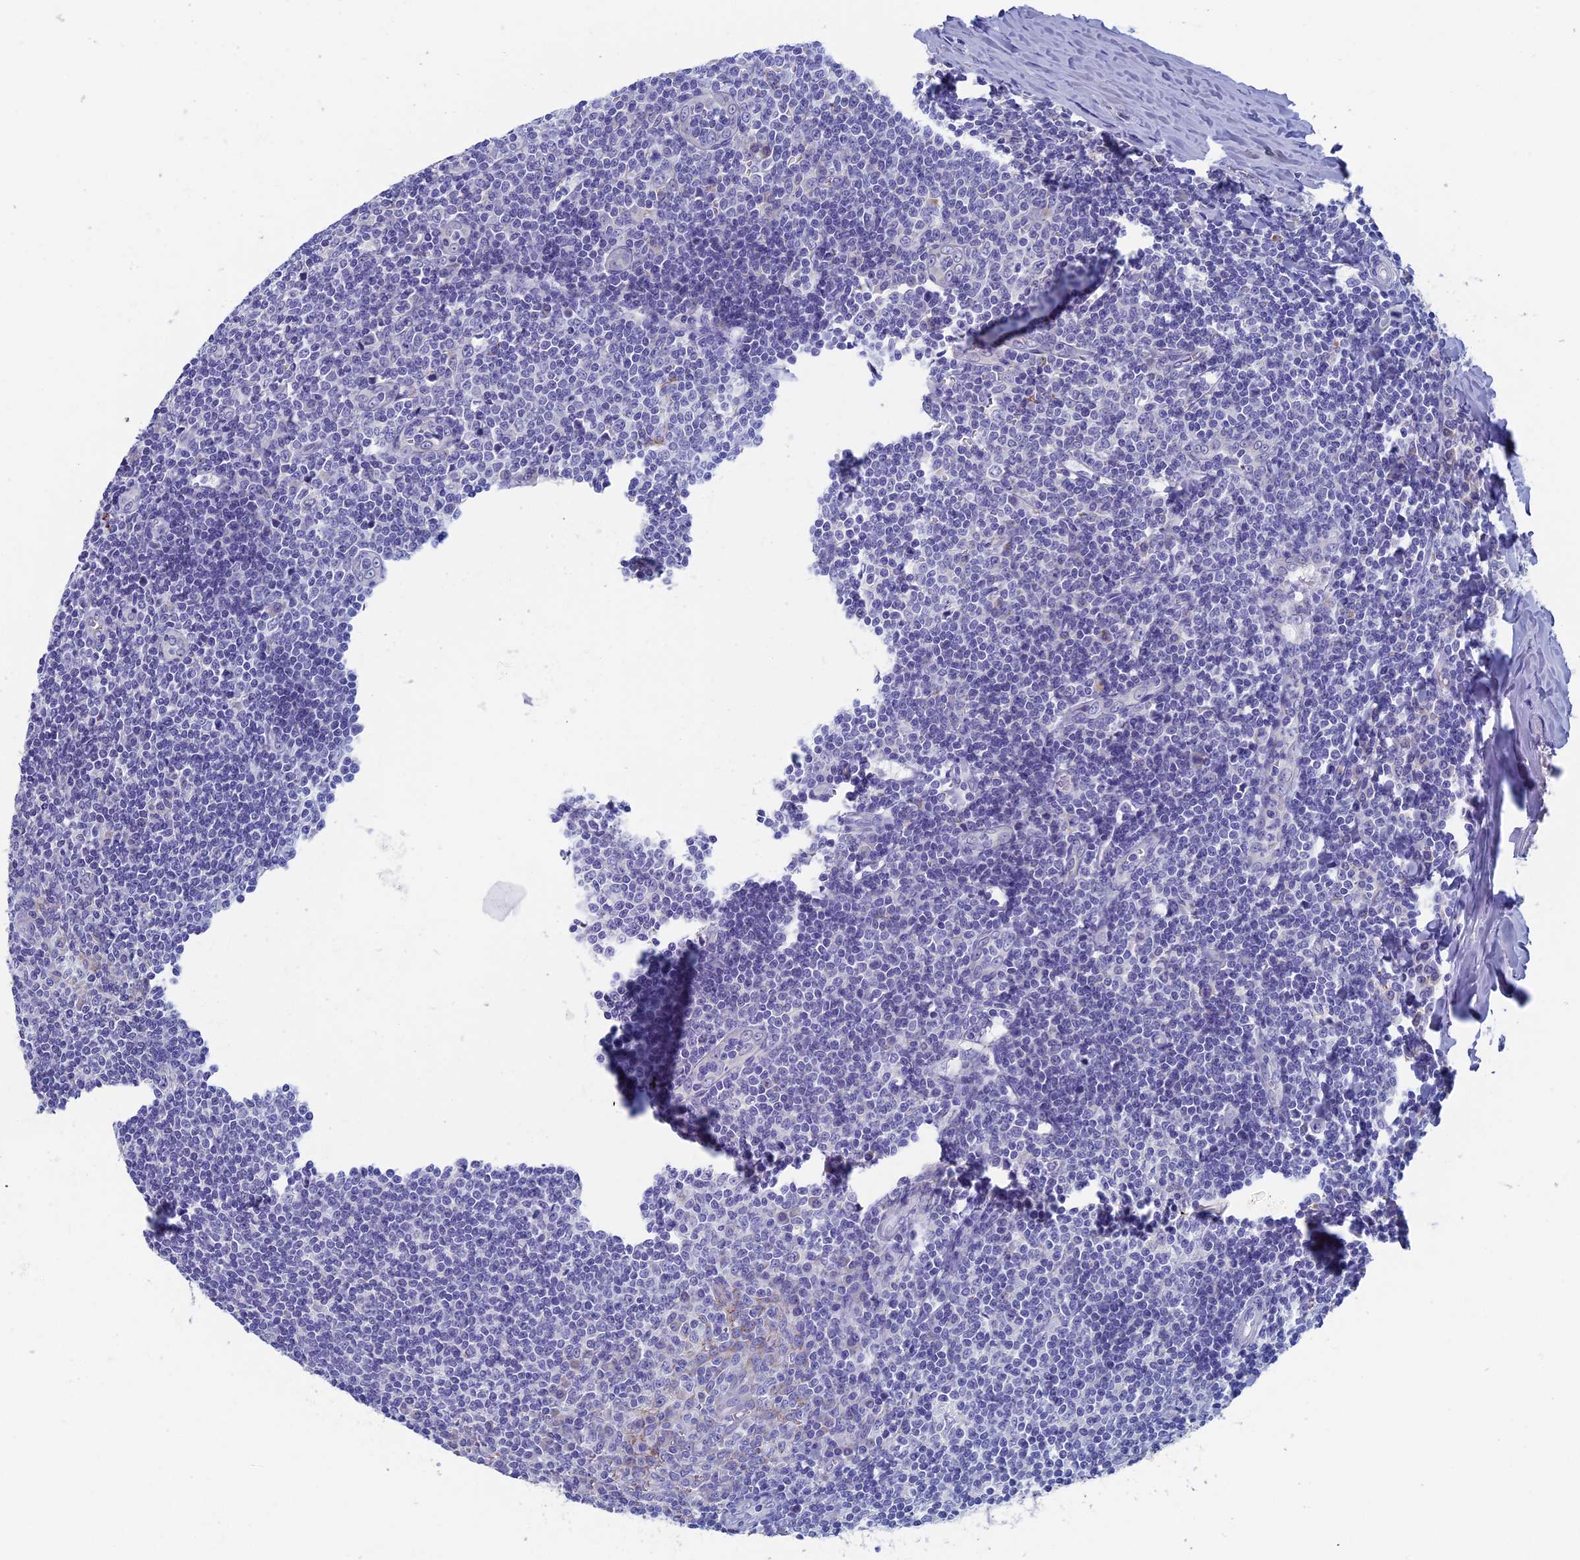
{"staining": {"intensity": "negative", "quantity": "none", "location": "none"}, "tissue": "tonsil", "cell_type": "Germinal center cells", "image_type": "normal", "snomed": [{"axis": "morphology", "description": "Normal tissue, NOS"}, {"axis": "topography", "description": "Tonsil"}], "caption": "Immunohistochemistry (IHC) image of normal tonsil: tonsil stained with DAB (3,3'-diaminobenzidine) demonstrates no significant protein positivity in germinal center cells. (Immunohistochemistry (IHC), brightfield microscopy, high magnification).", "gene": "OAT", "patient": {"sex": "male", "age": 27}}